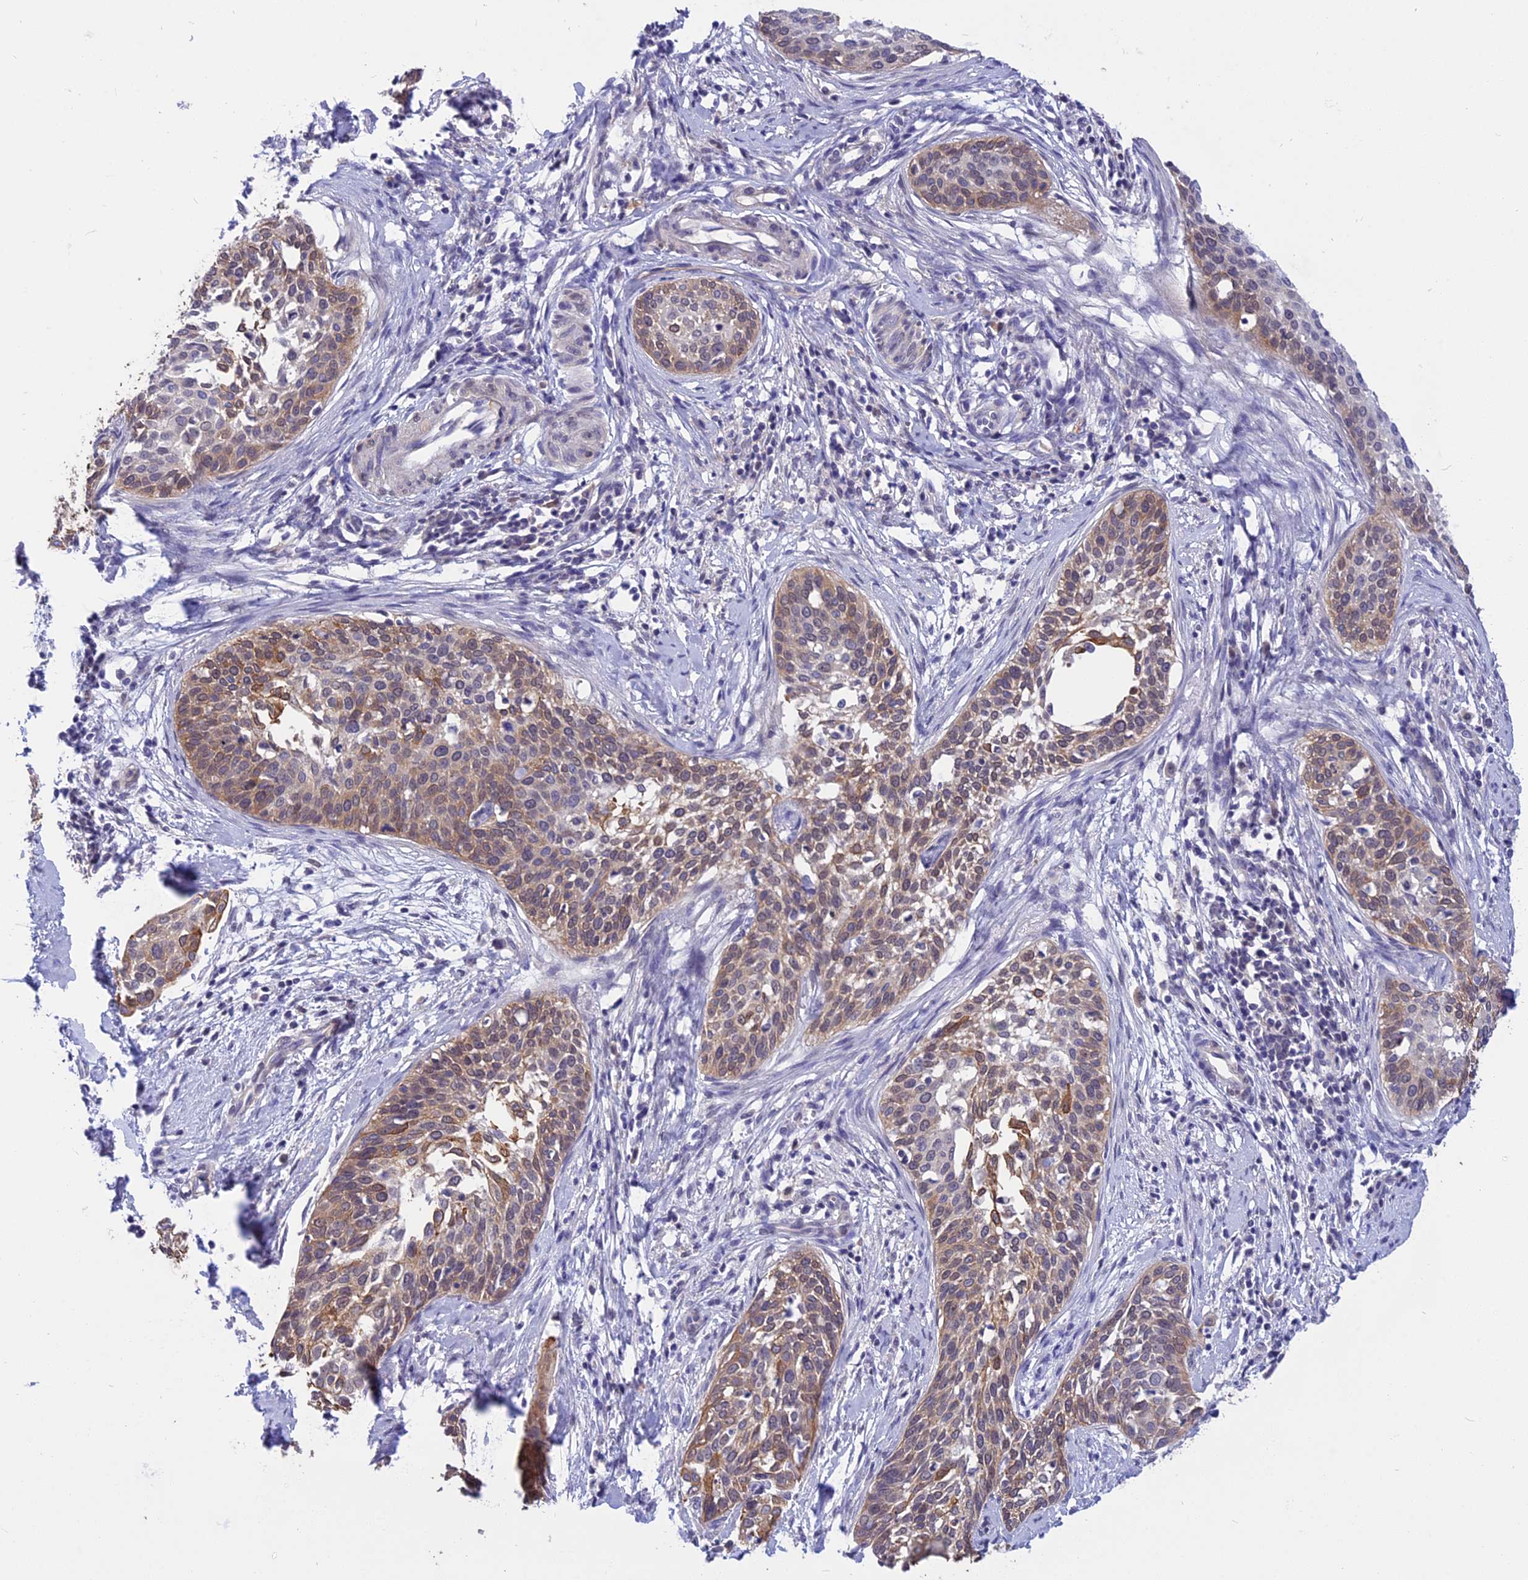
{"staining": {"intensity": "moderate", "quantity": "<25%", "location": "cytoplasmic/membranous"}, "tissue": "cervical cancer", "cell_type": "Tumor cells", "image_type": "cancer", "snomed": [{"axis": "morphology", "description": "Squamous cell carcinoma, NOS"}, {"axis": "topography", "description": "Cervix"}], "caption": "A histopathology image of human cervical cancer stained for a protein exhibits moderate cytoplasmic/membranous brown staining in tumor cells.", "gene": "STUB1", "patient": {"sex": "female", "age": 44}}